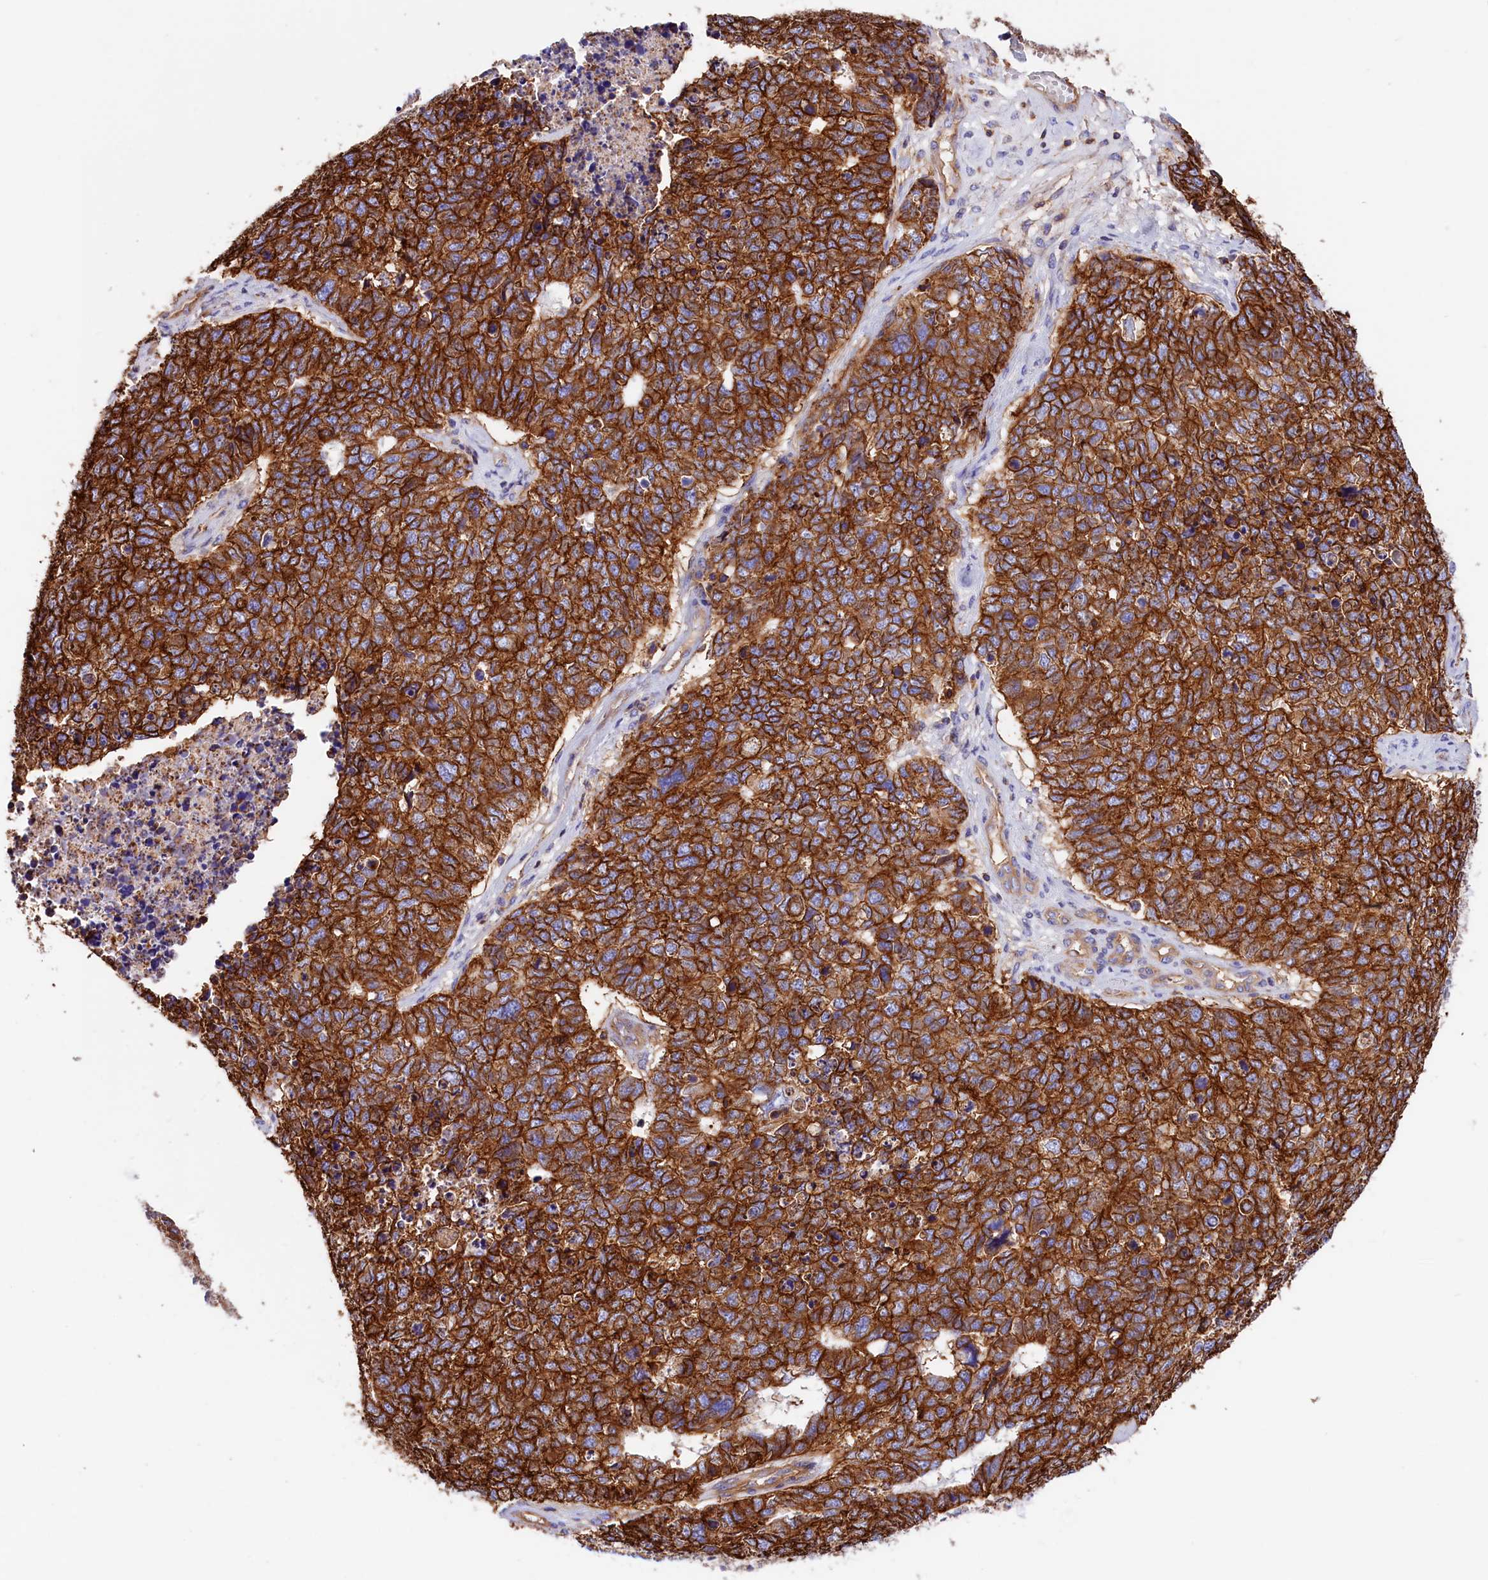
{"staining": {"intensity": "strong", "quantity": ">75%", "location": "cytoplasmic/membranous"}, "tissue": "cervical cancer", "cell_type": "Tumor cells", "image_type": "cancer", "snomed": [{"axis": "morphology", "description": "Squamous cell carcinoma, NOS"}, {"axis": "topography", "description": "Cervix"}], "caption": "IHC (DAB) staining of cervical cancer demonstrates strong cytoplasmic/membranous protein expression in about >75% of tumor cells.", "gene": "ATP2B4", "patient": {"sex": "female", "age": 63}}